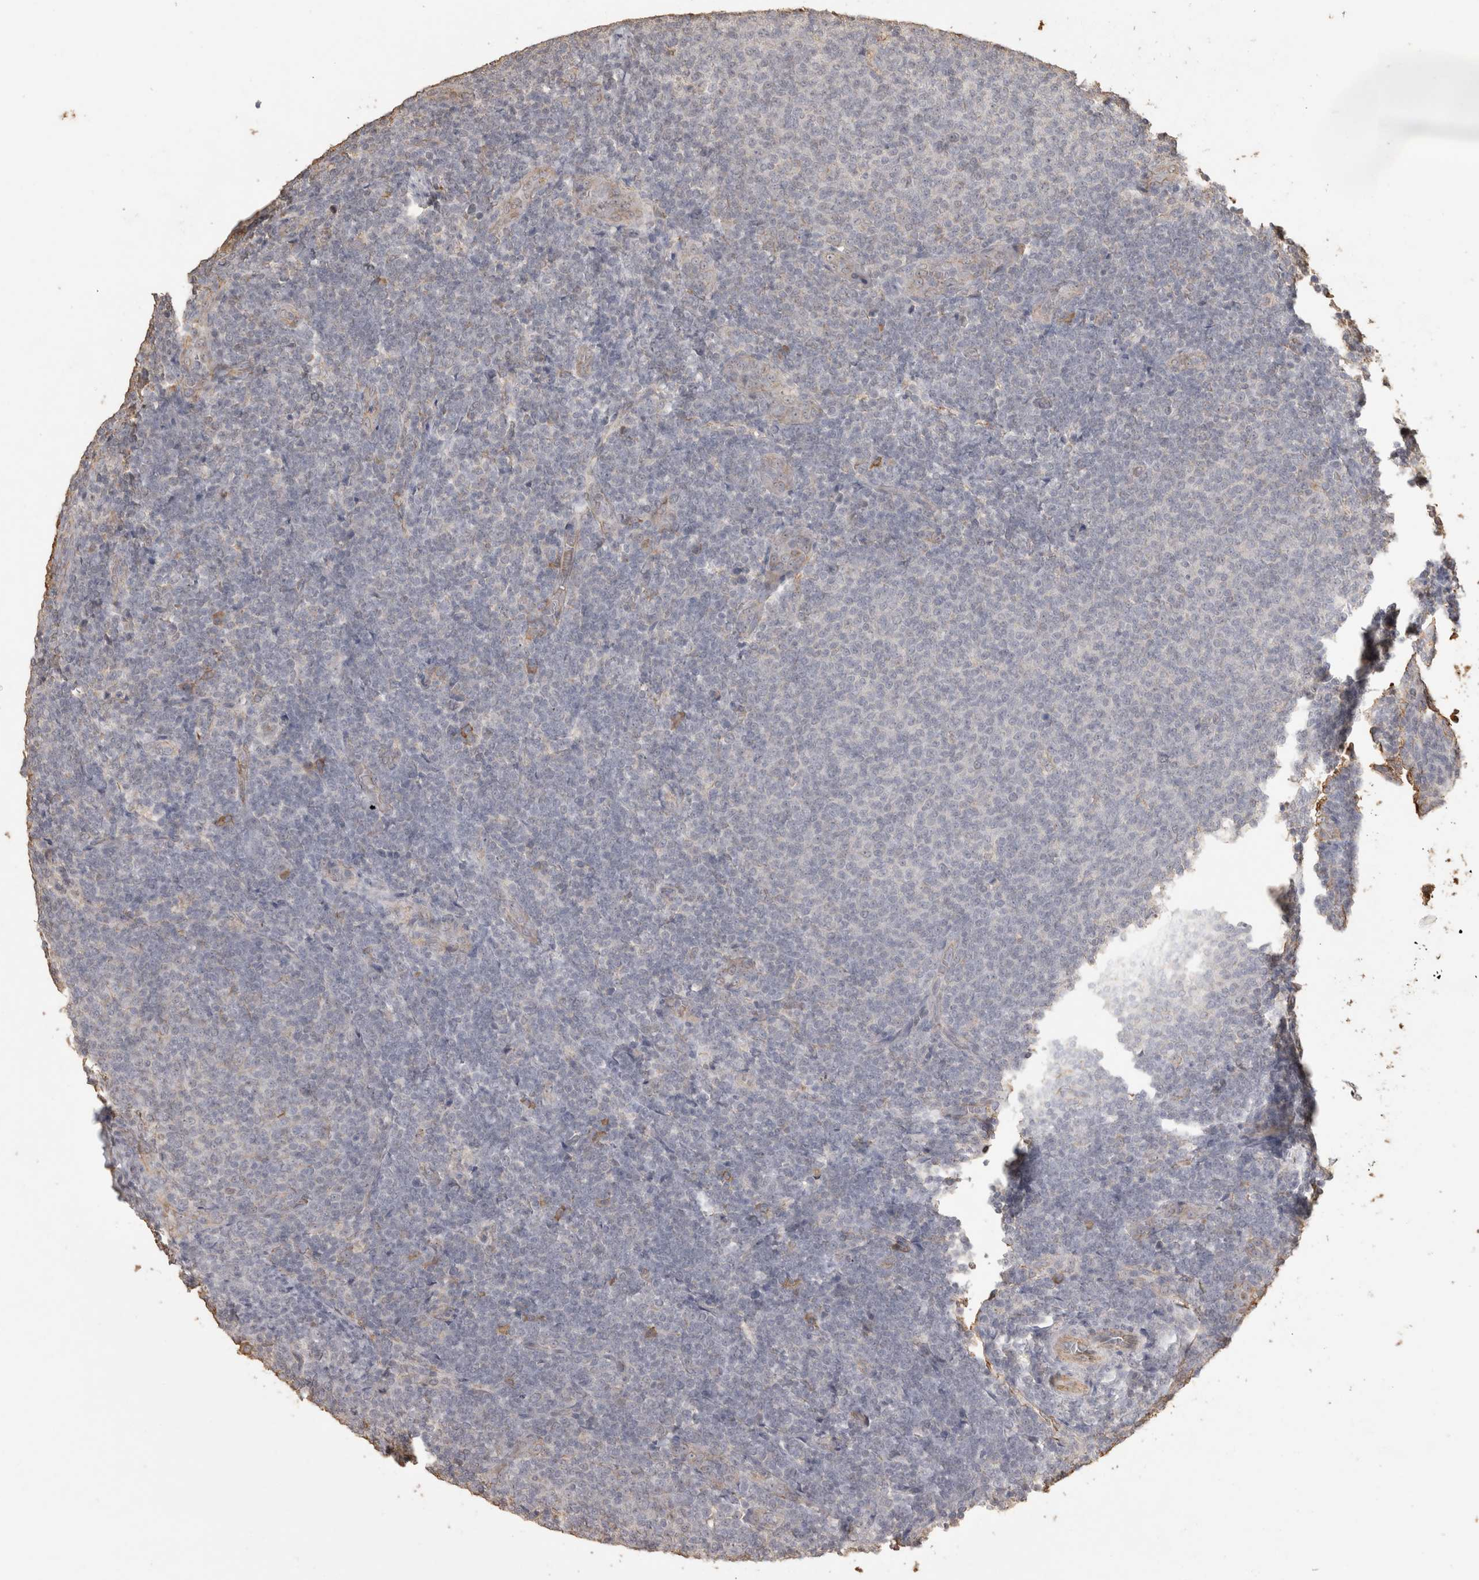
{"staining": {"intensity": "negative", "quantity": "none", "location": "none"}, "tissue": "lymphoma", "cell_type": "Tumor cells", "image_type": "cancer", "snomed": [{"axis": "morphology", "description": "Malignant lymphoma, non-Hodgkin's type, Low grade"}, {"axis": "topography", "description": "Lymph node"}], "caption": "Photomicrograph shows no protein positivity in tumor cells of lymphoma tissue.", "gene": "REPS2", "patient": {"sex": "male", "age": 66}}